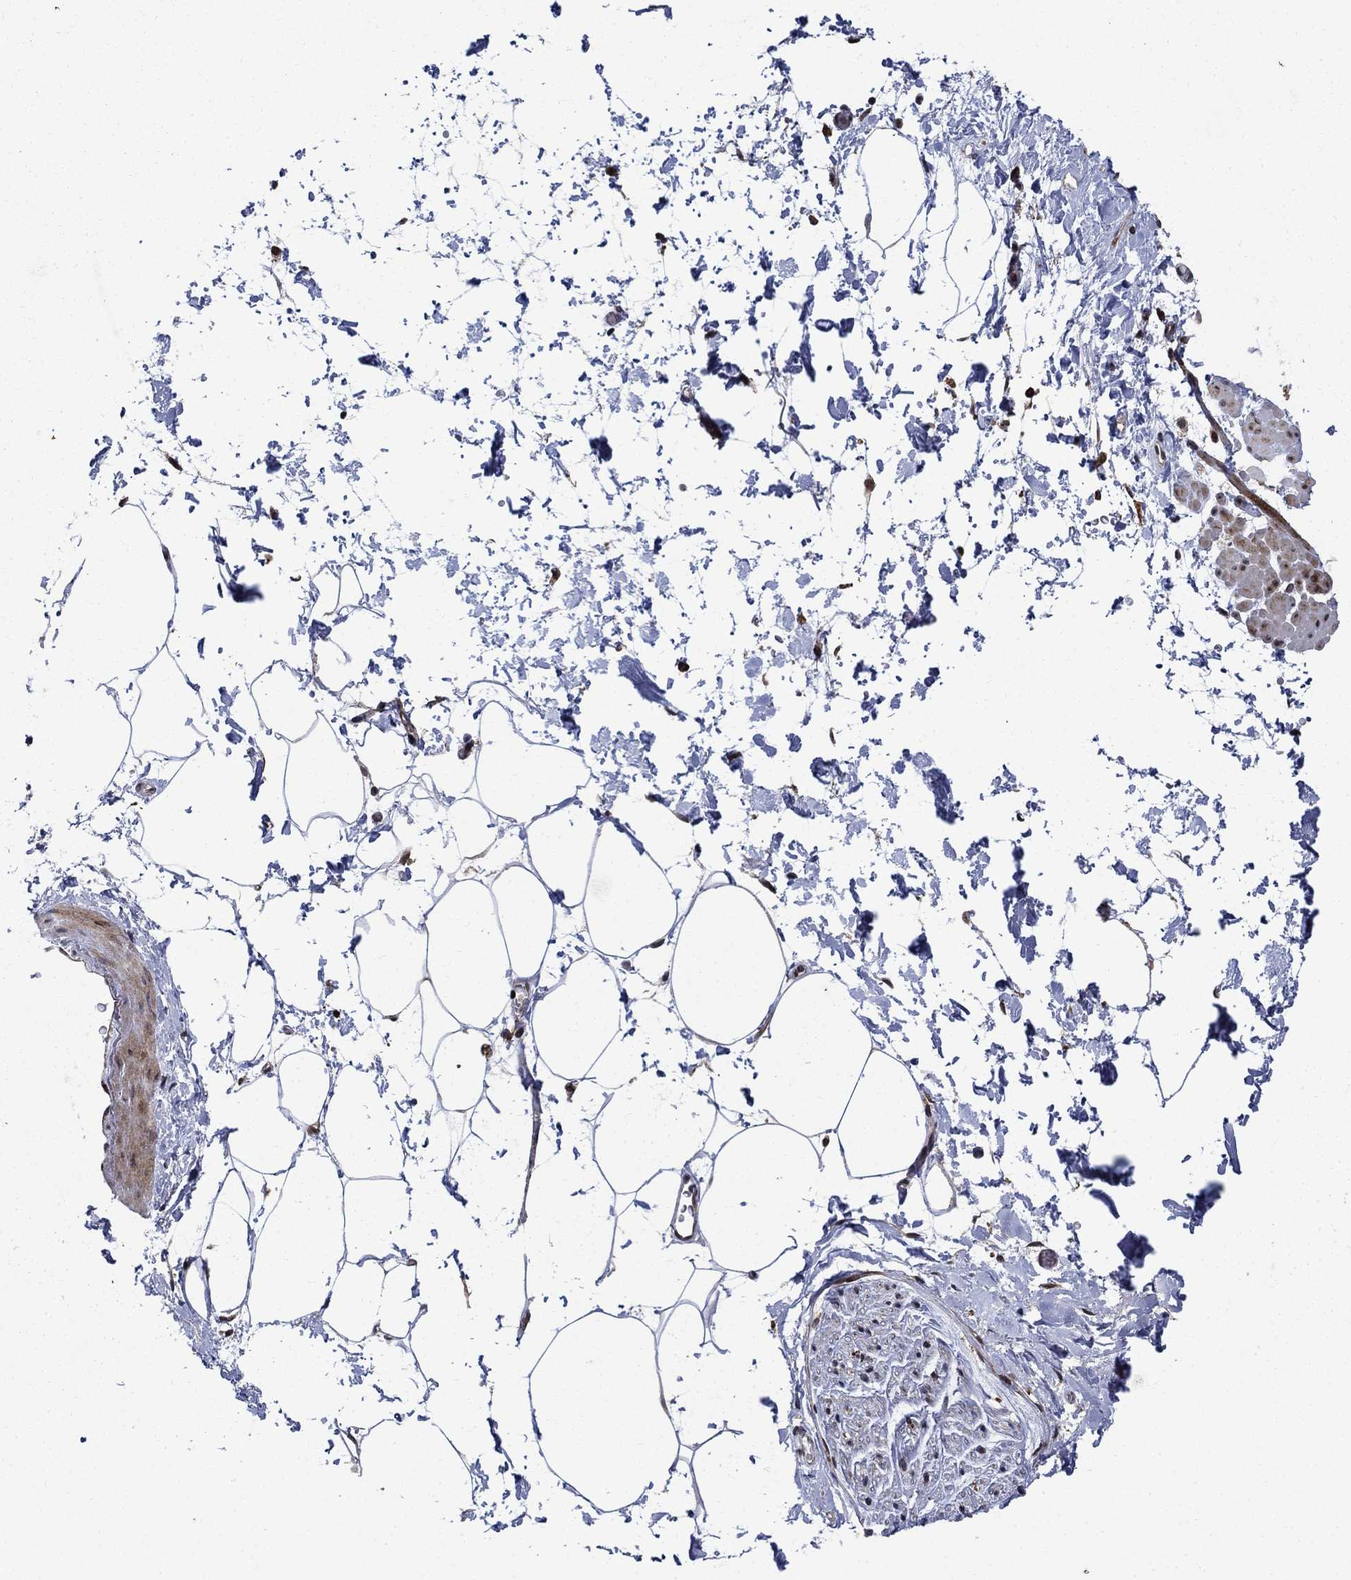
{"staining": {"intensity": "weak", "quantity": "<25%", "location": "cytoplasmic/membranous"}, "tissue": "adipose tissue", "cell_type": "Adipocytes", "image_type": "normal", "snomed": [{"axis": "morphology", "description": "Normal tissue, NOS"}, {"axis": "topography", "description": "Soft tissue"}, {"axis": "topography", "description": "Adipose tissue"}, {"axis": "topography", "description": "Vascular tissue"}, {"axis": "topography", "description": "Peripheral nerve tissue"}], "caption": "This histopathology image is of unremarkable adipose tissue stained with immunohistochemistry (IHC) to label a protein in brown with the nuclei are counter-stained blue. There is no expression in adipocytes.", "gene": "DHRS7", "patient": {"sex": "male", "age": 68}}